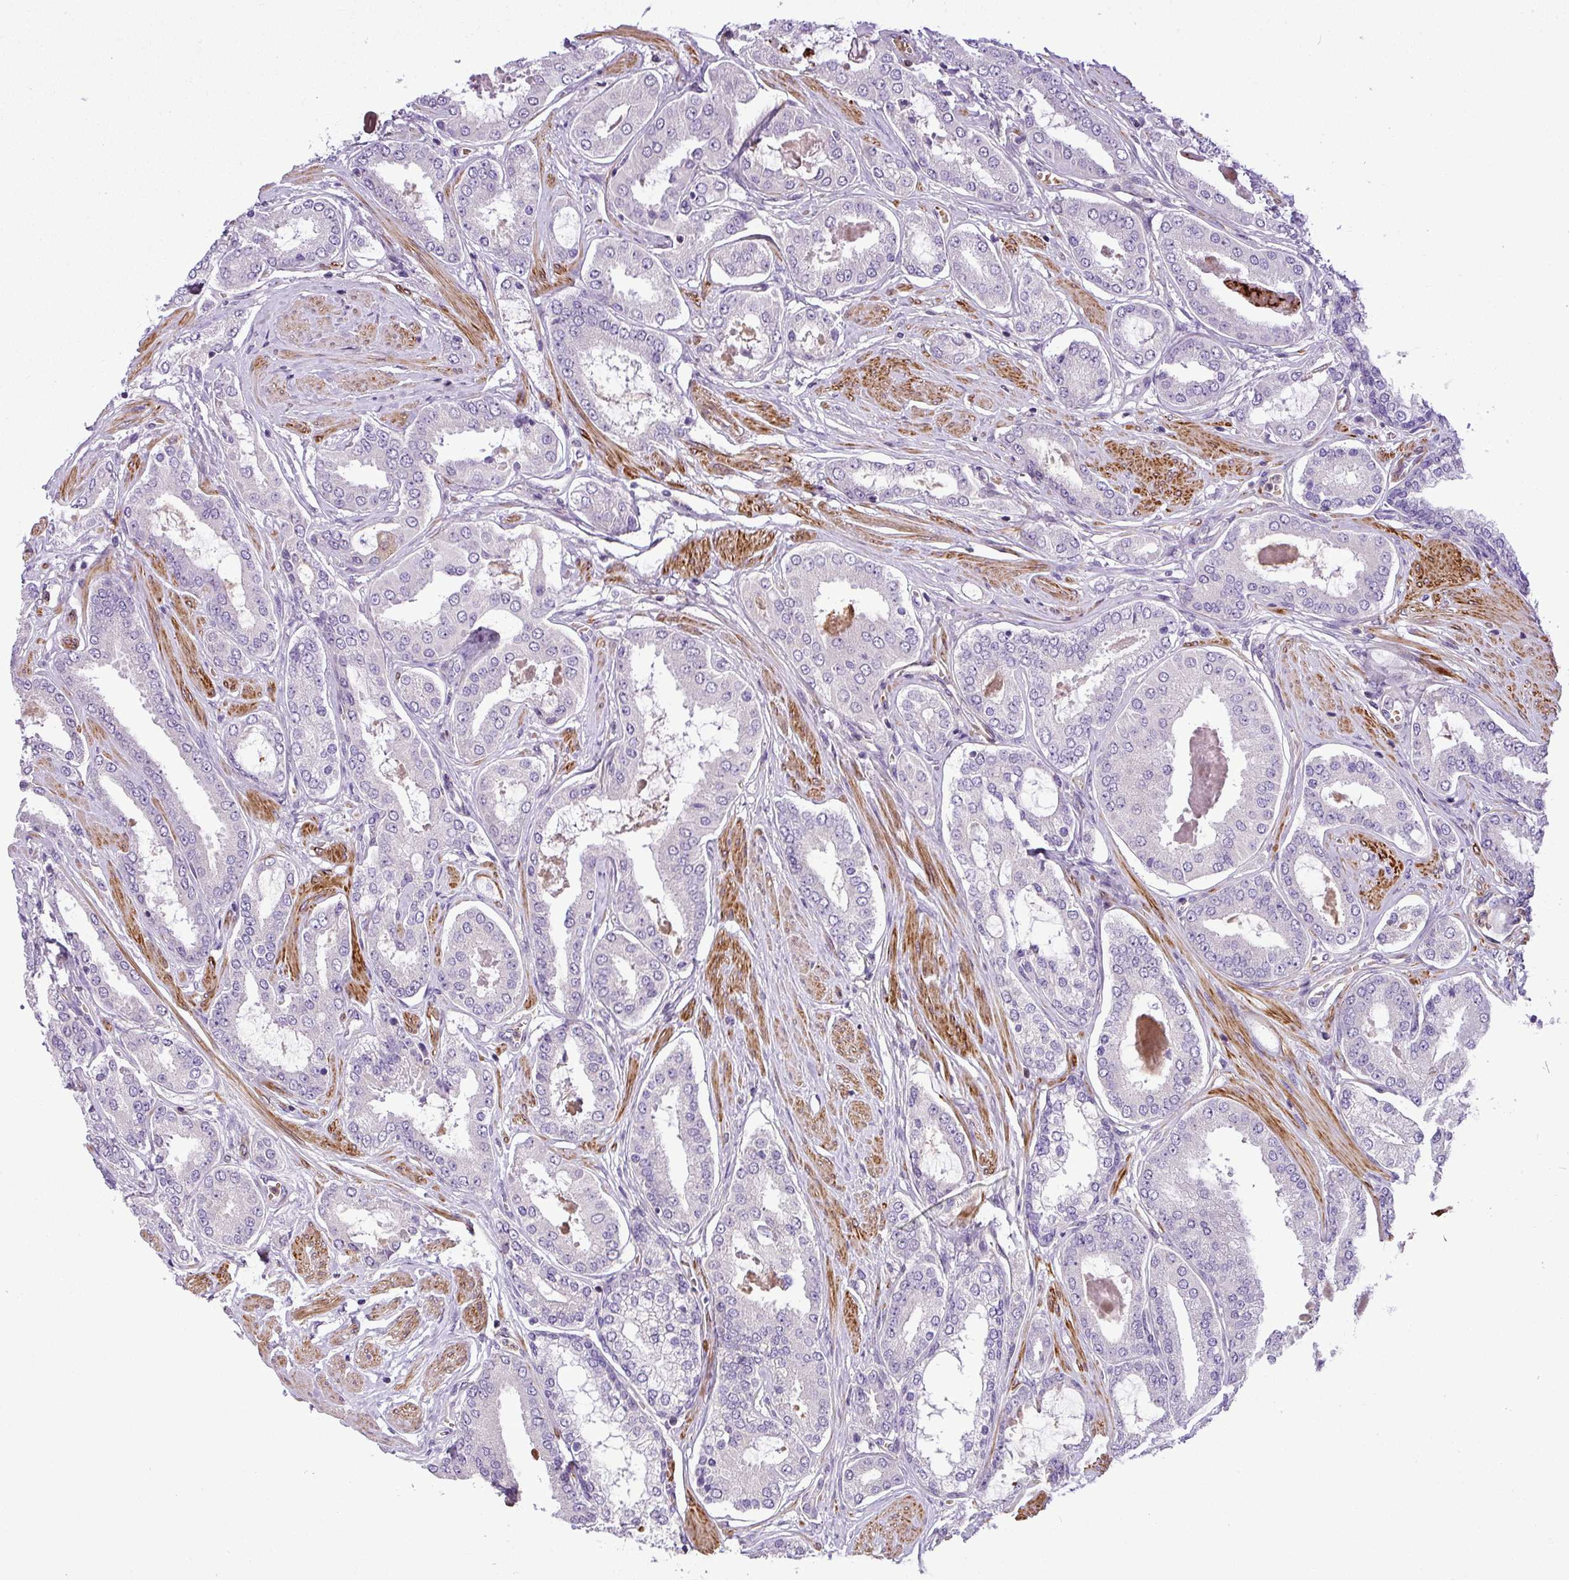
{"staining": {"intensity": "negative", "quantity": "none", "location": "none"}, "tissue": "prostate cancer", "cell_type": "Tumor cells", "image_type": "cancer", "snomed": [{"axis": "morphology", "description": "Adenocarcinoma, Low grade"}, {"axis": "topography", "description": "Prostate"}], "caption": "A high-resolution histopathology image shows IHC staining of prostate adenocarcinoma (low-grade), which displays no significant expression in tumor cells.", "gene": "NBEAL2", "patient": {"sex": "male", "age": 42}}